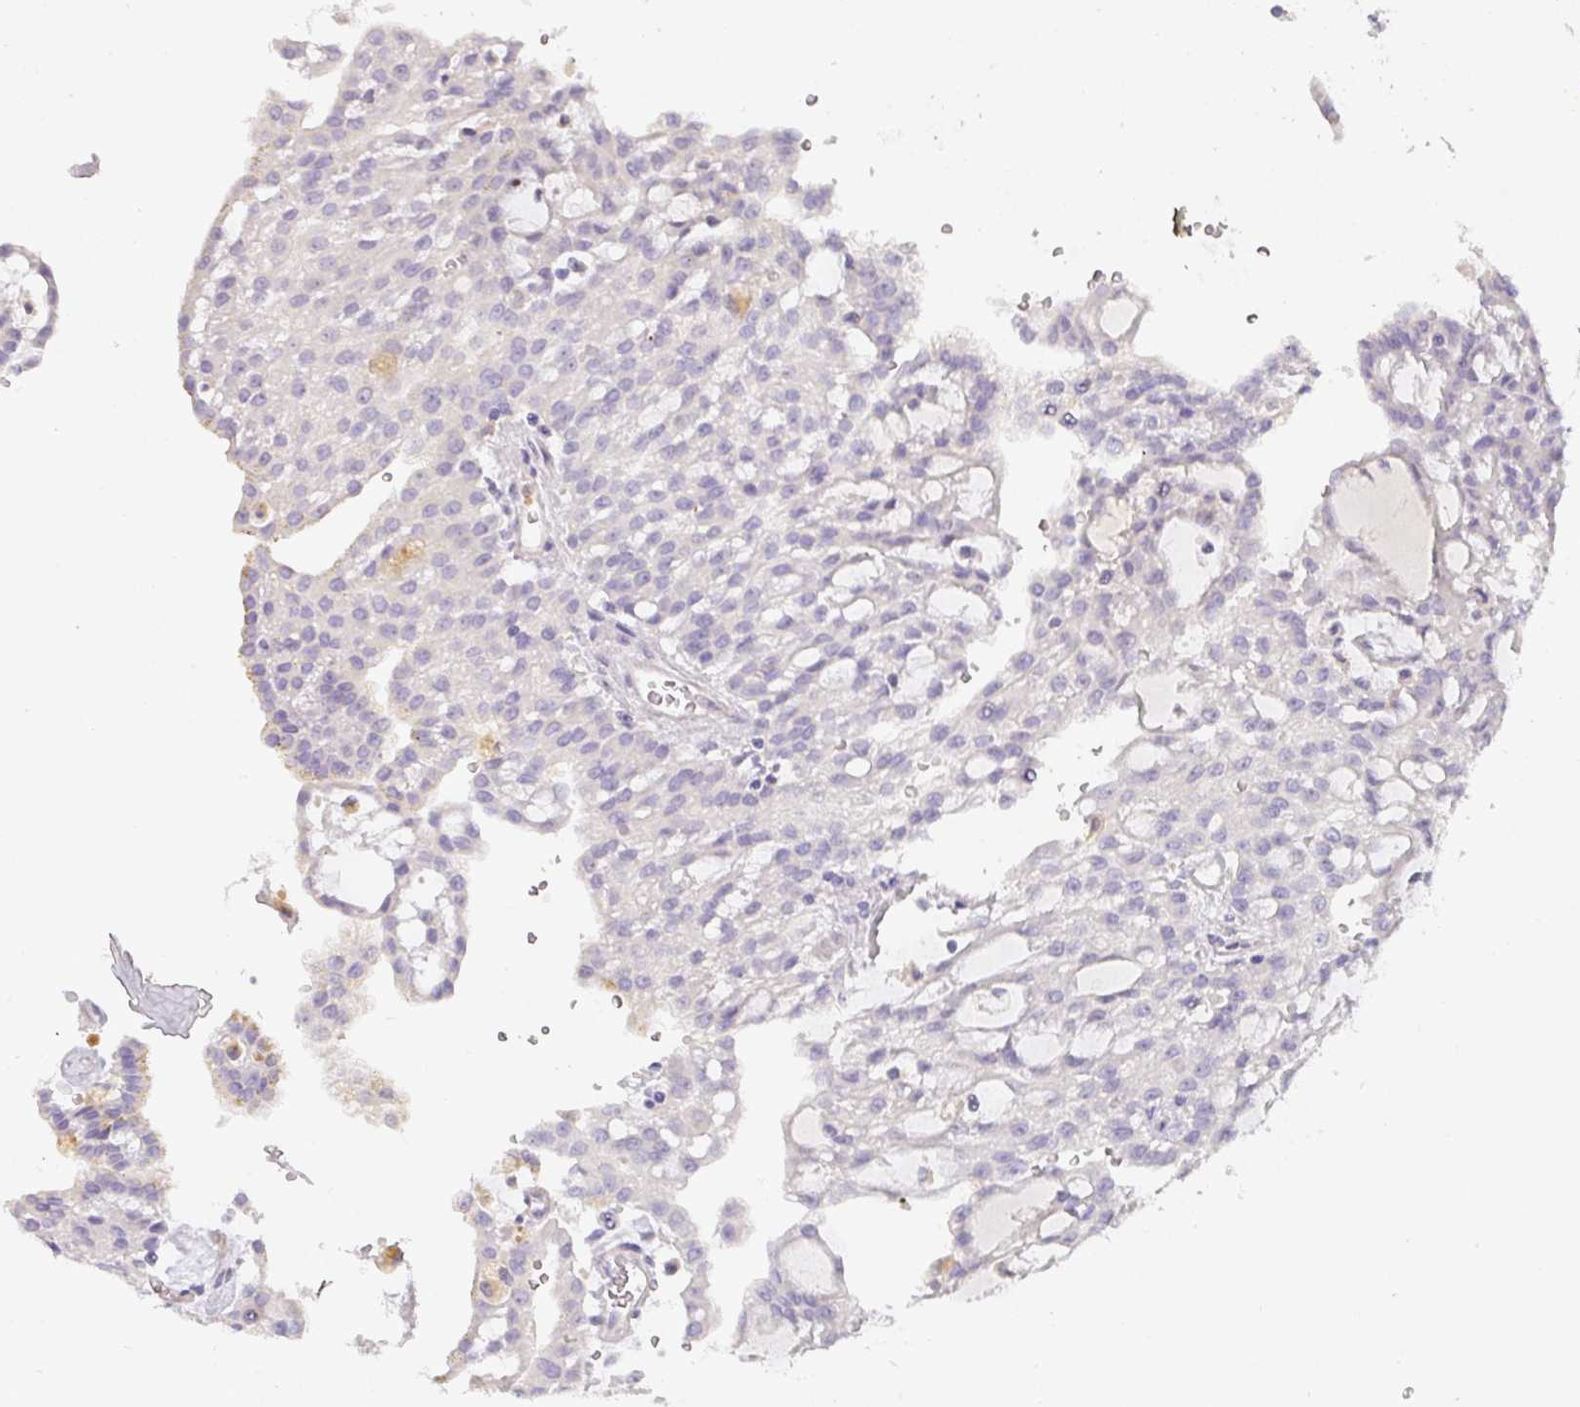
{"staining": {"intensity": "negative", "quantity": "none", "location": "none"}, "tissue": "renal cancer", "cell_type": "Tumor cells", "image_type": "cancer", "snomed": [{"axis": "morphology", "description": "Adenocarcinoma, NOS"}, {"axis": "topography", "description": "Kidney"}], "caption": "Immunohistochemistry (IHC) micrograph of neoplastic tissue: adenocarcinoma (renal) stained with DAB displays no significant protein positivity in tumor cells.", "gene": "HHEX", "patient": {"sex": "male", "age": 63}}